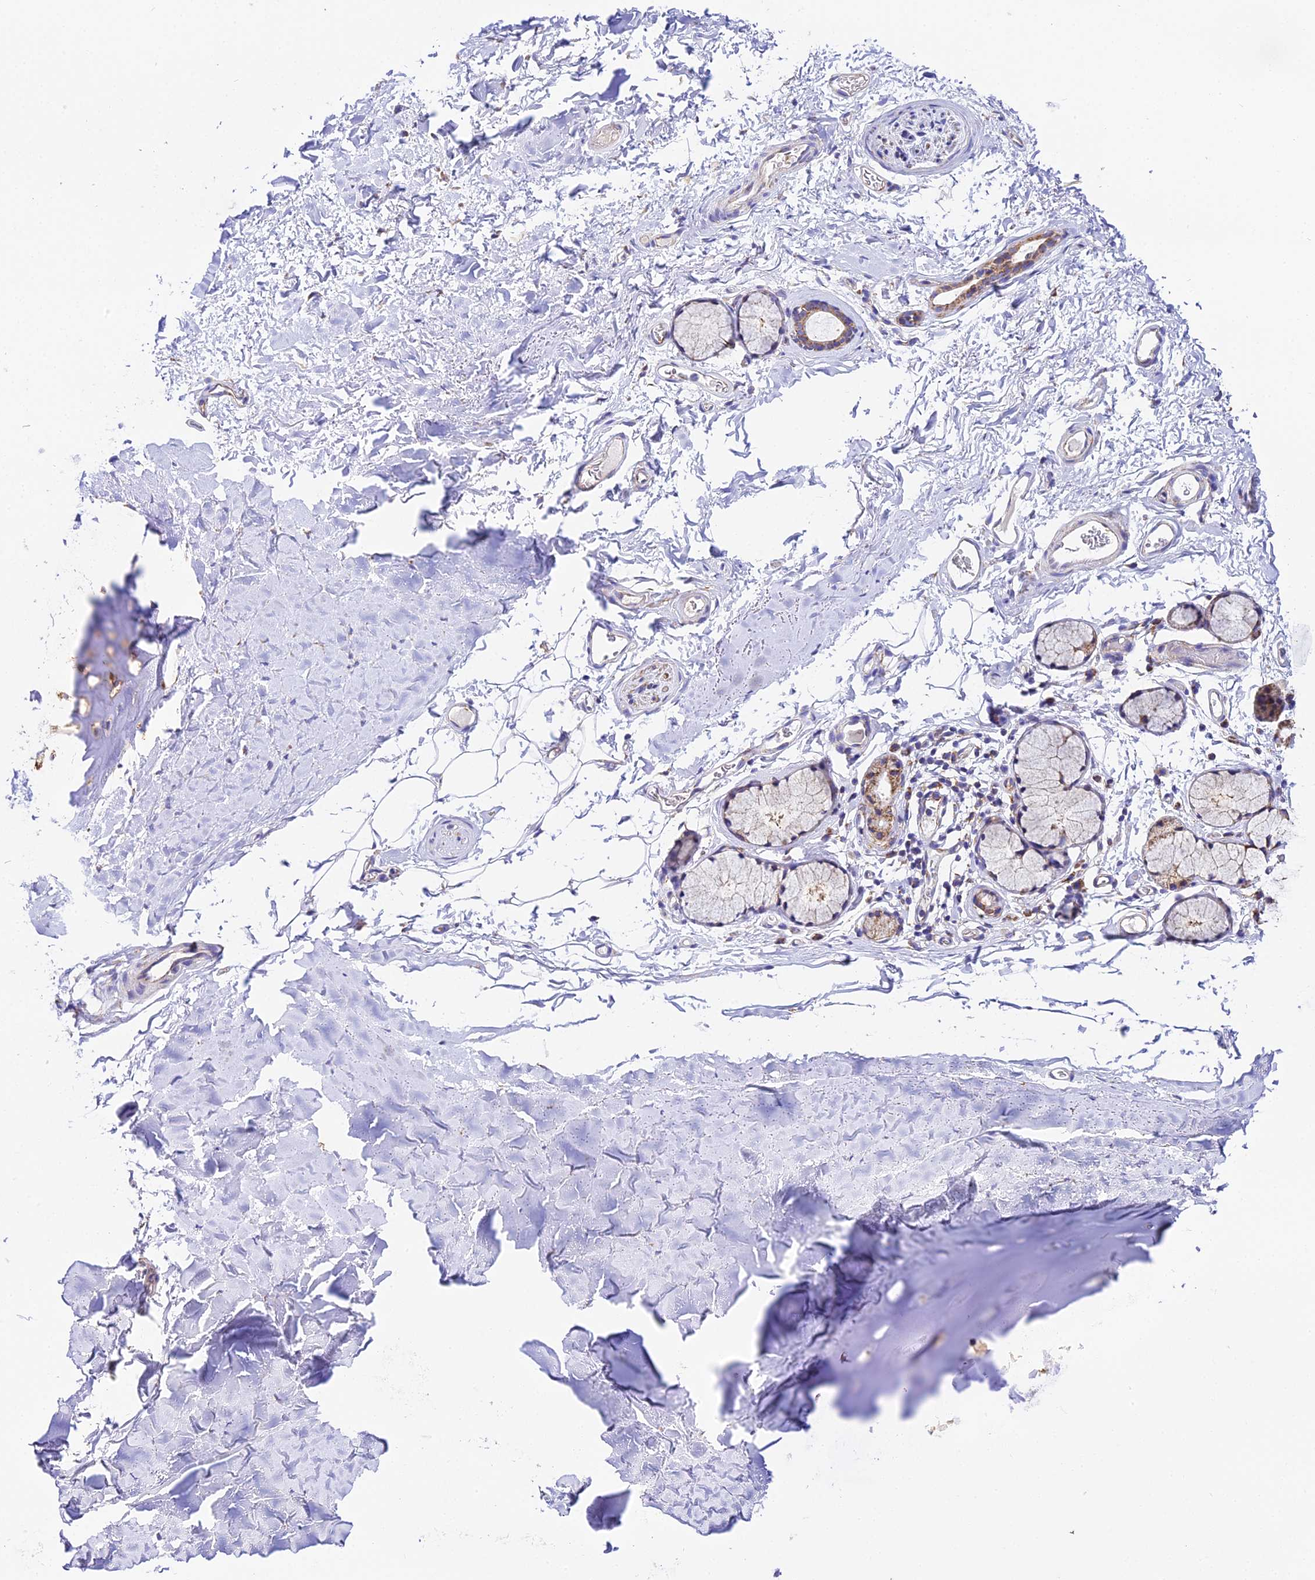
{"staining": {"intensity": "negative", "quantity": "none", "location": "none"}, "tissue": "adipose tissue", "cell_type": "Adipocytes", "image_type": "normal", "snomed": [{"axis": "morphology", "description": "Normal tissue, NOS"}, {"axis": "topography", "description": "Bronchus"}], "caption": "This is an IHC image of unremarkable adipose tissue. There is no staining in adipocytes.", "gene": "OCIAD1", "patient": {"sex": "female", "age": 73}}